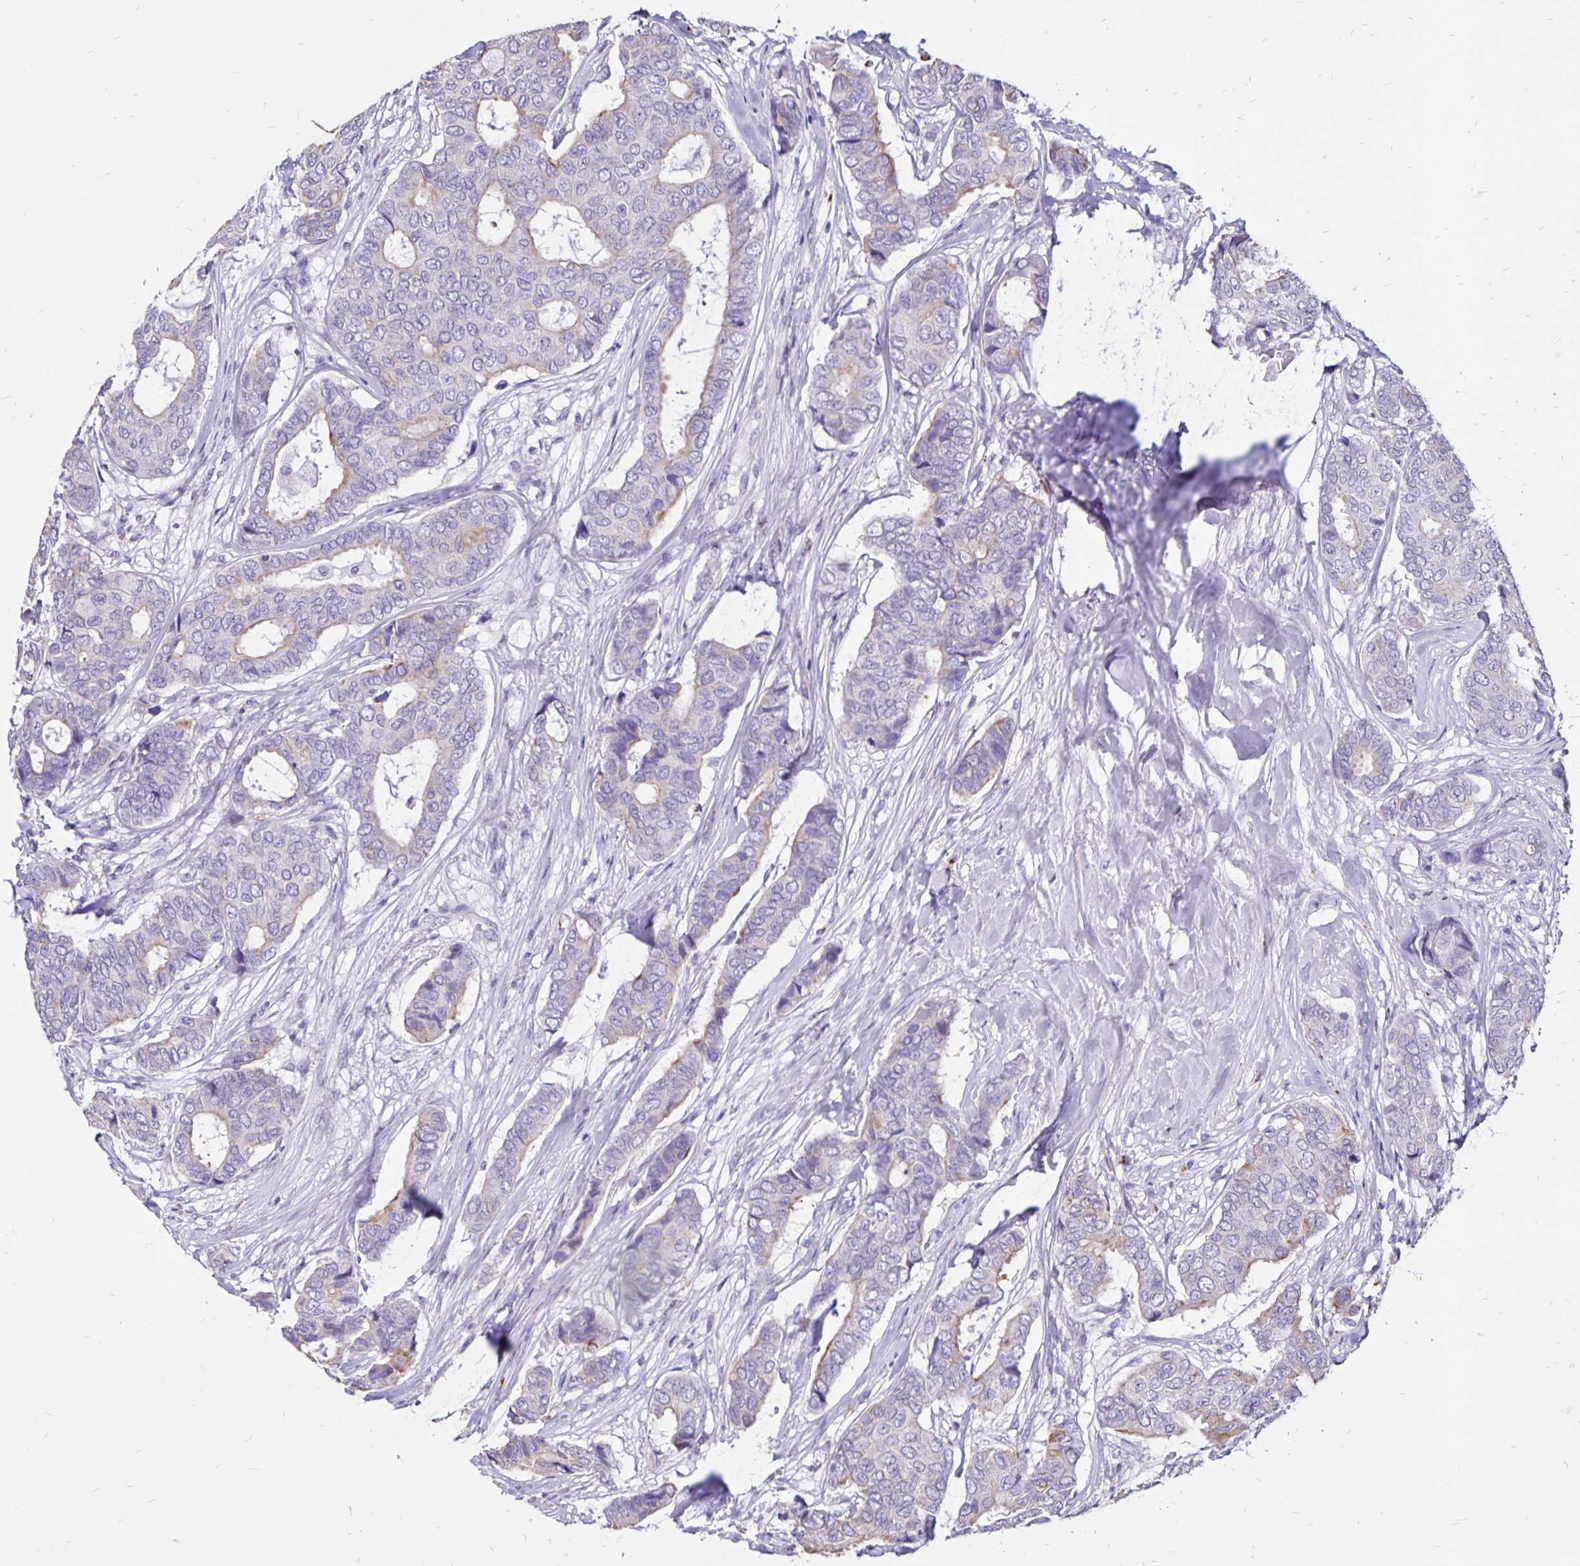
{"staining": {"intensity": "weak", "quantity": "<25%", "location": "cytoplasmic/membranous"}, "tissue": "breast cancer", "cell_type": "Tumor cells", "image_type": "cancer", "snomed": [{"axis": "morphology", "description": "Duct carcinoma"}, {"axis": "topography", "description": "Breast"}], "caption": "Immunohistochemistry (IHC) of human breast invasive ductal carcinoma reveals no staining in tumor cells.", "gene": "EVPL", "patient": {"sex": "female", "age": 75}}